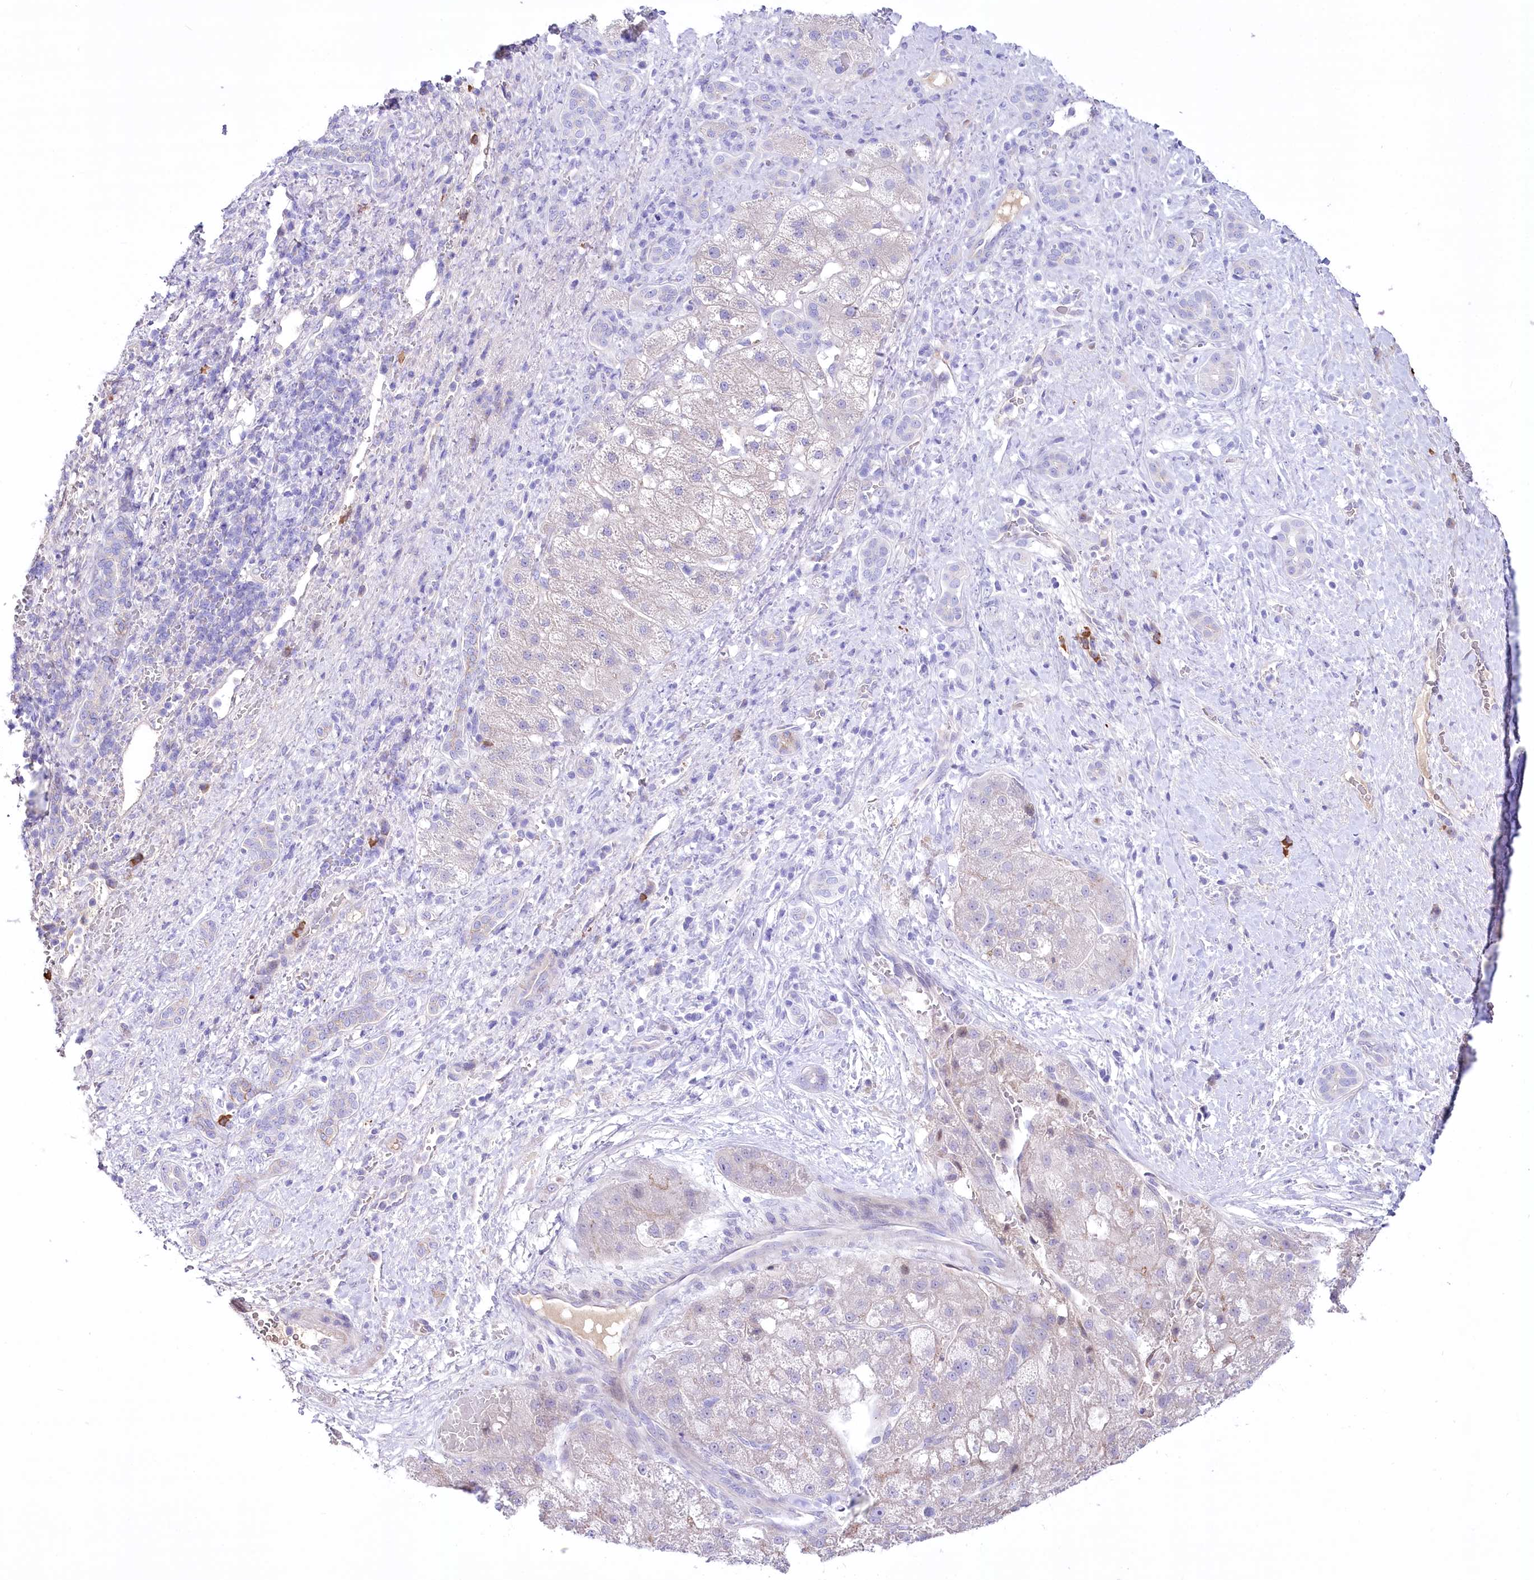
{"staining": {"intensity": "negative", "quantity": "none", "location": "none"}, "tissue": "liver cancer", "cell_type": "Tumor cells", "image_type": "cancer", "snomed": [{"axis": "morphology", "description": "Normal tissue, NOS"}, {"axis": "morphology", "description": "Carcinoma, Hepatocellular, NOS"}, {"axis": "topography", "description": "Liver"}], "caption": "The micrograph reveals no staining of tumor cells in liver cancer.", "gene": "CEP164", "patient": {"sex": "male", "age": 57}}